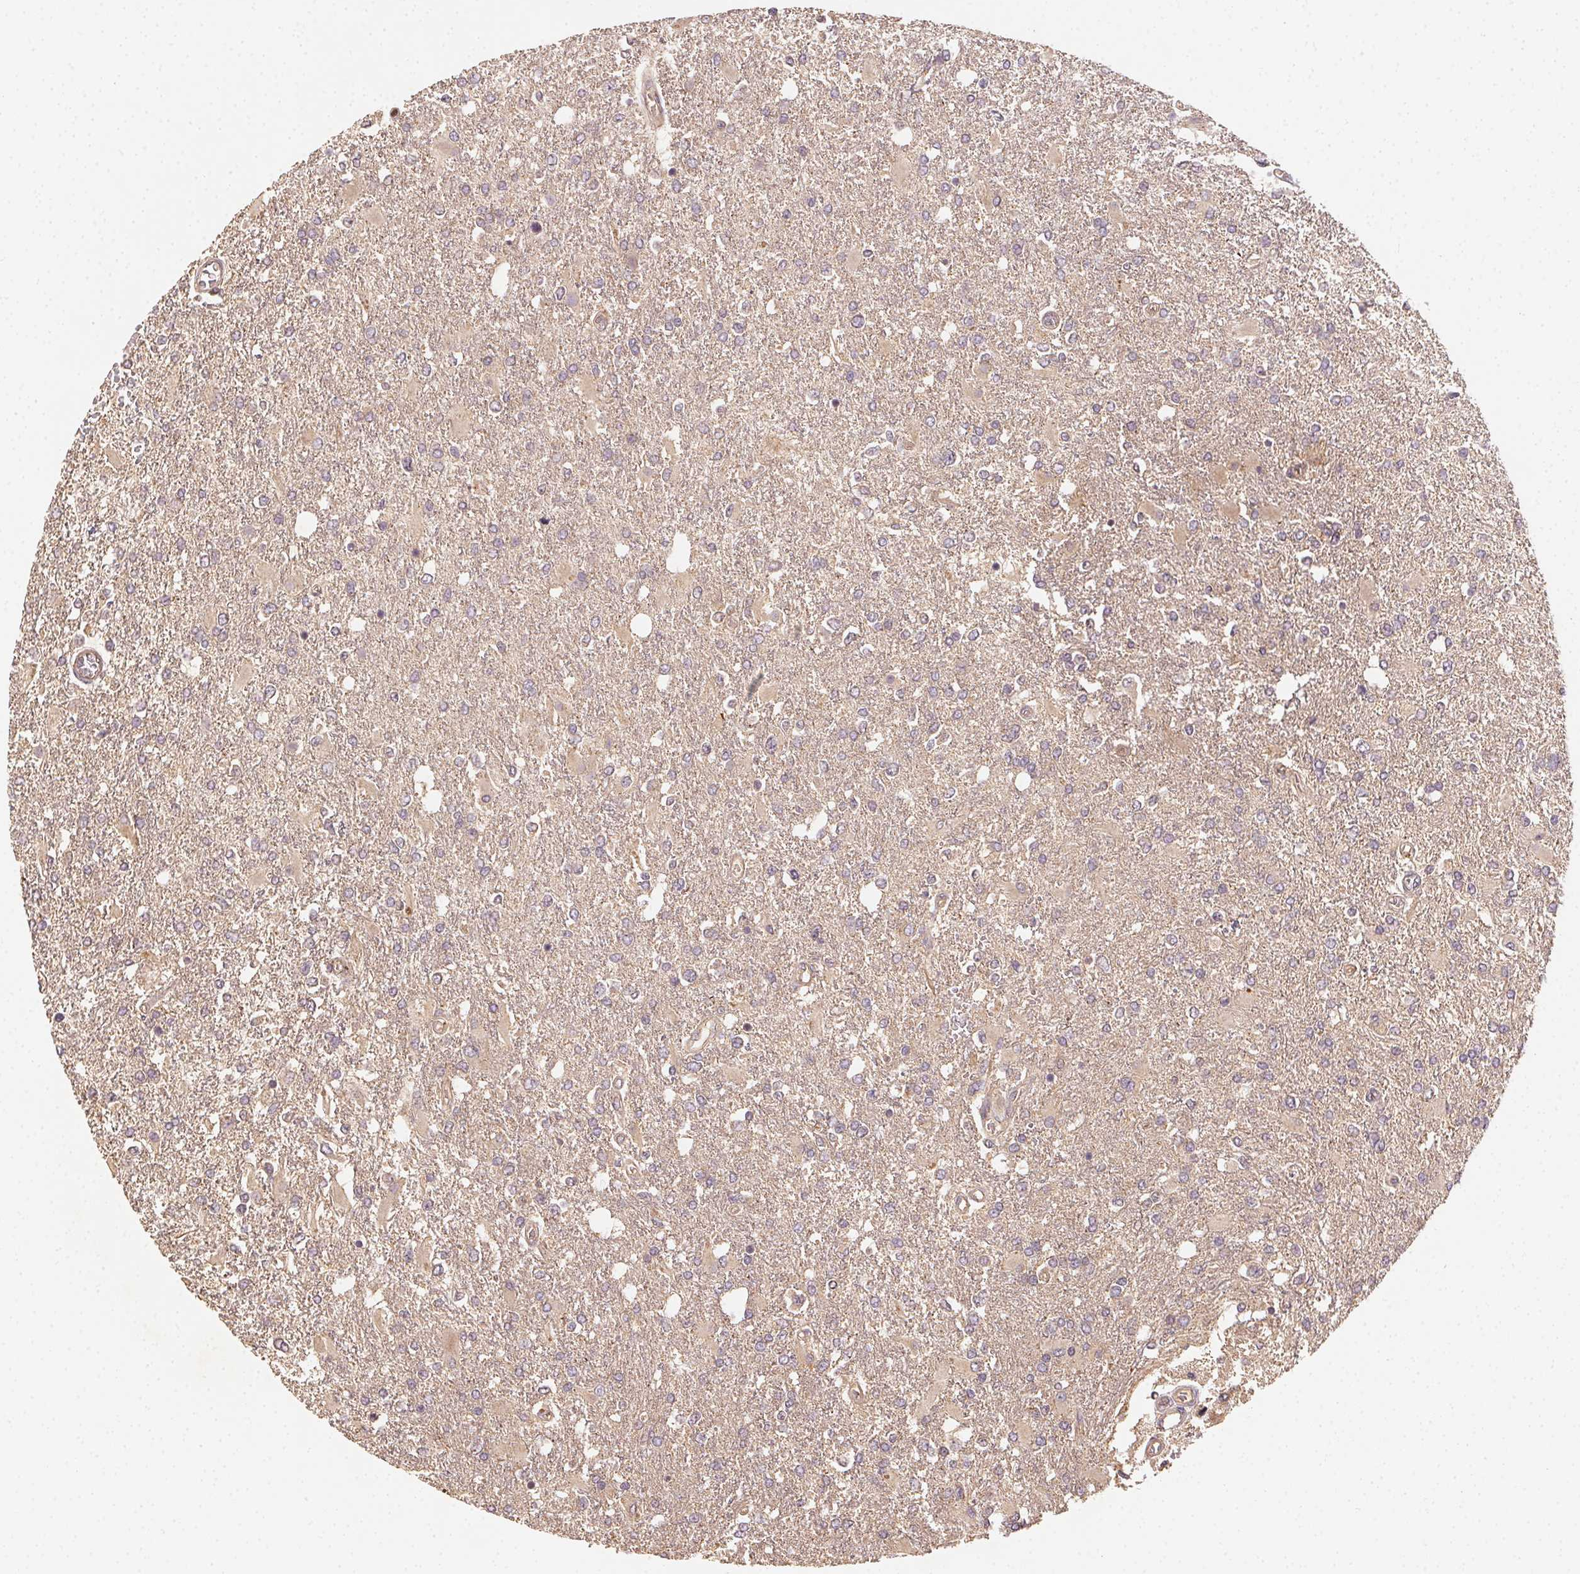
{"staining": {"intensity": "weak", "quantity": "<25%", "location": "cytoplasmic/membranous"}, "tissue": "glioma", "cell_type": "Tumor cells", "image_type": "cancer", "snomed": [{"axis": "morphology", "description": "Glioma, malignant, High grade"}, {"axis": "topography", "description": "Cerebral cortex"}], "caption": "Immunohistochemistry of human malignant glioma (high-grade) shows no staining in tumor cells. (Stains: DAB (3,3'-diaminobenzidine) IHC with hematoxylin counter stain, Microscopy: brightfield microscopy at high magnification).", "gene": "RALA", "patient": {"sex": "male", "age": 79}}